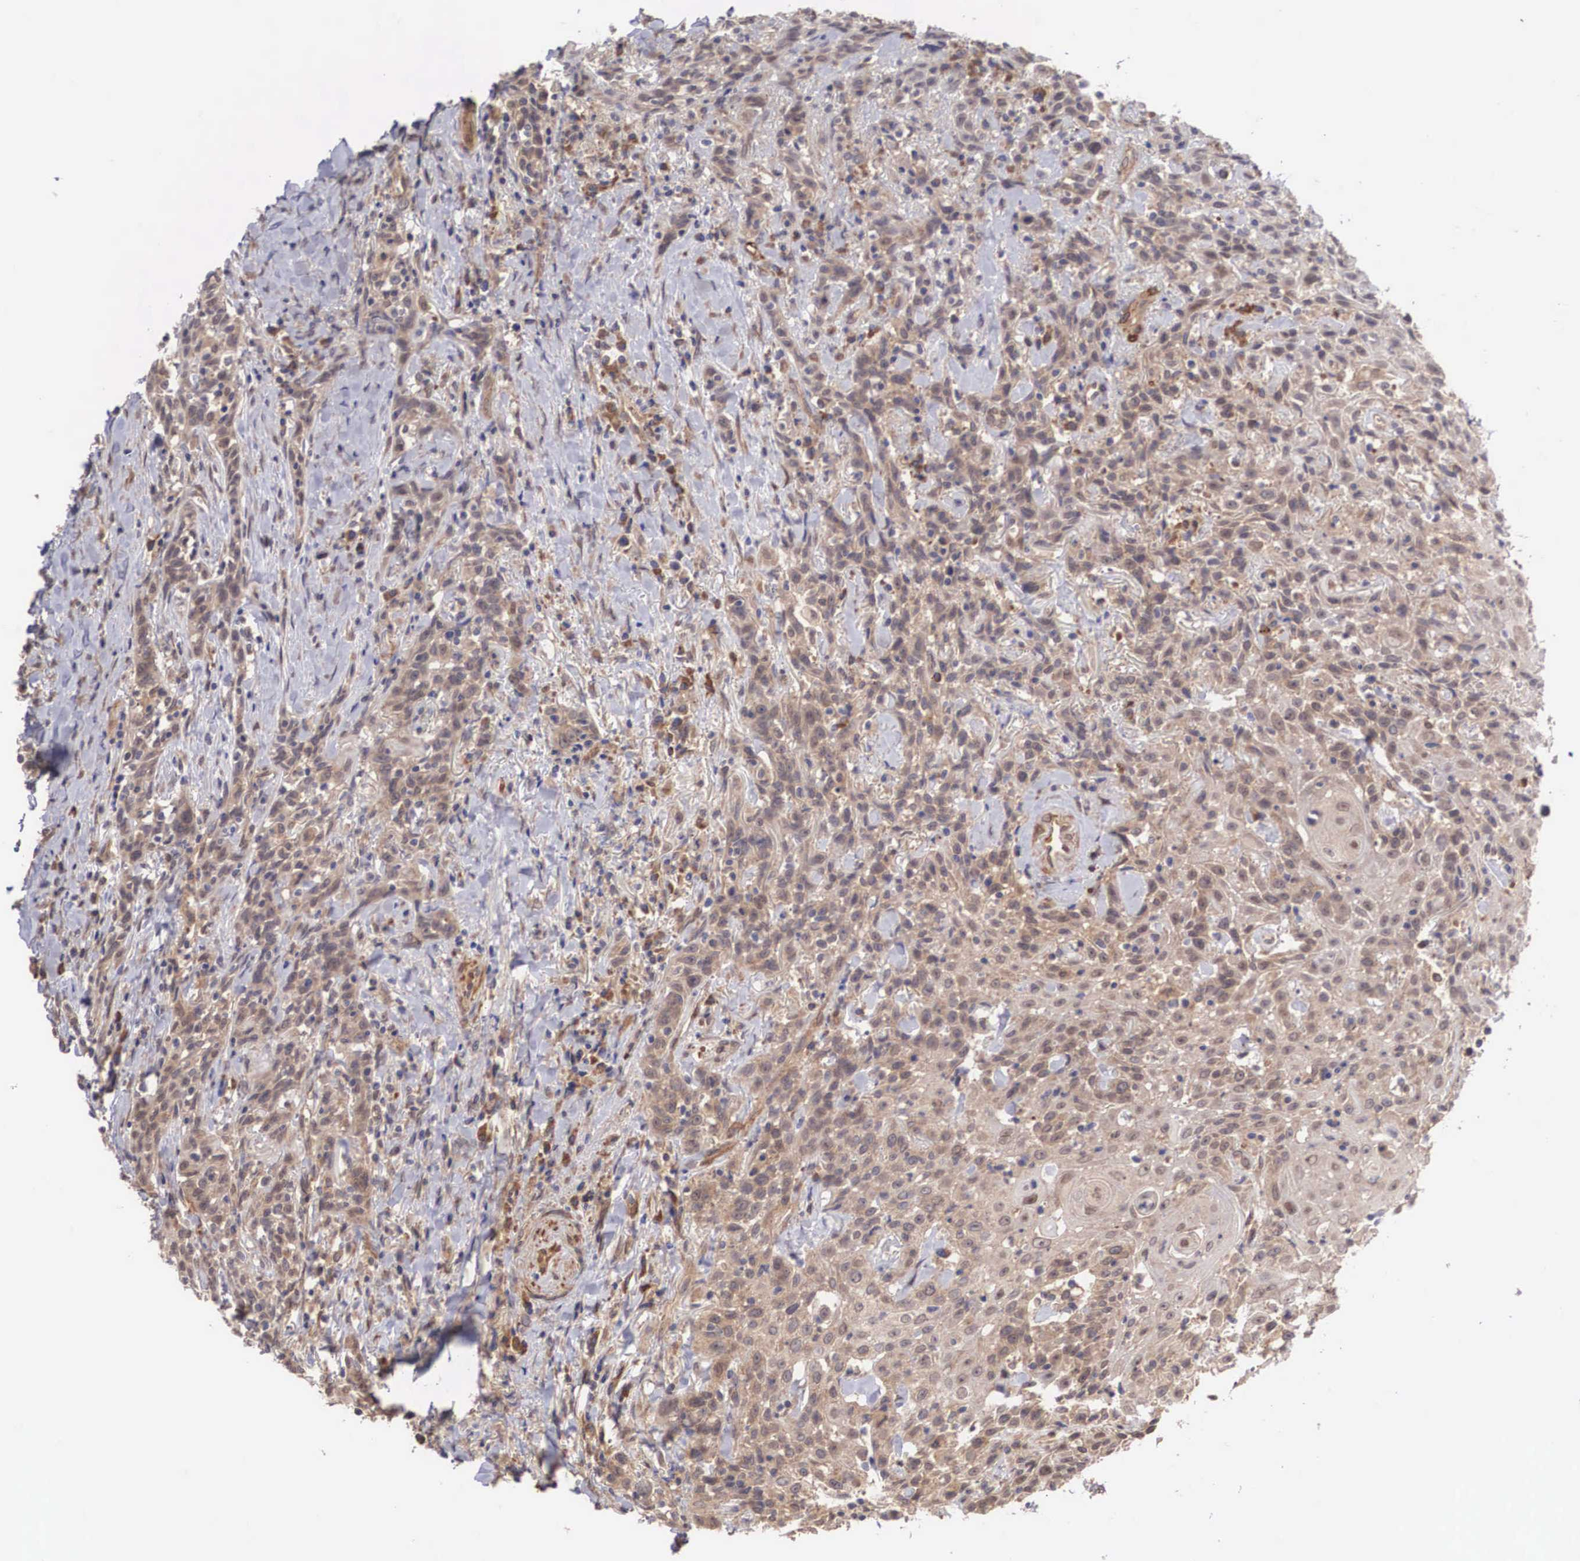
{"staining": {"intensity": "moderate", "quantity": ">75%", "location": "cytoplasmic/membranous"}, "tissue": "head and neck cancer", "cell_type": "Tumor cells", "image_type": "cancer", "snomed": [{"axis": "morphology", "description": "Squamous cell carcinoma, NOS"}, {"axis": "topography", "description": "Oral tissue"}, {"axis": "topography", "description": "Head-Neck"}], "caption": "IHC of human head and neck squamous cell carcinoma exhibits medium levels of moderate cytoplasmic/membranous positivity in about >75% of tumor cells.", "gene": "DNAJB7", "patient": {"sex": "female", "age": 82}}